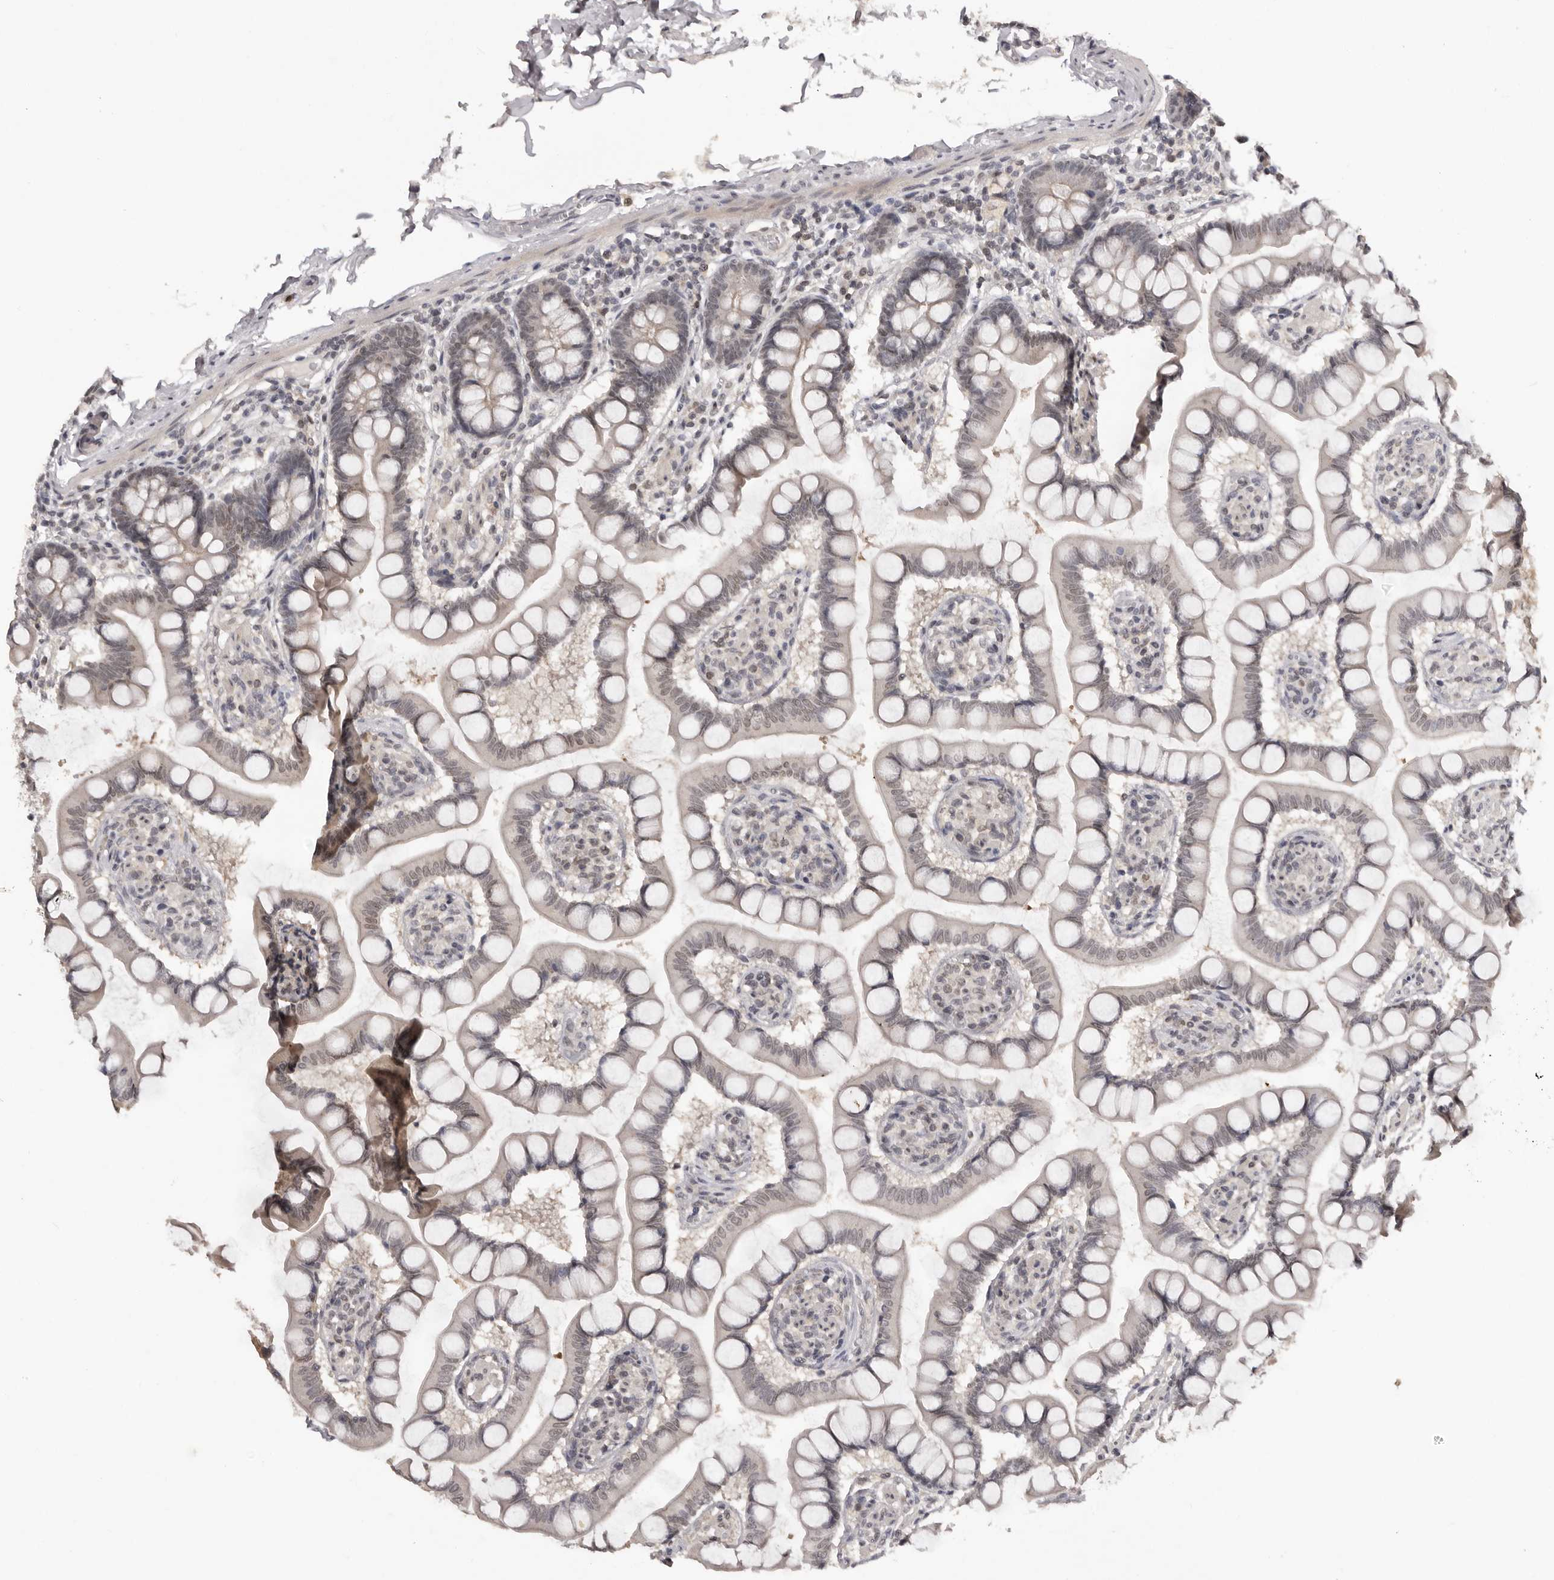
{"staining": {"intensity": "weak", "quantity": "25%-75%", "location": "nuclear"}, "tissue": "small intestine", "cell_type": "Glandular cells", "image_type": "normal", "snomed": [{"axis": "morphology", "description": "Normal tissue, NOS"}, {"axis": "topography", "description": "Small intestine"}], "caption": "The photomicrograph reveals staining of normal small intestine, revealing weak nuclear protein positivity (brown color) within glandular cells.", "gene": "SRCAP", "patient": {"sex": "male", "age": 41}}